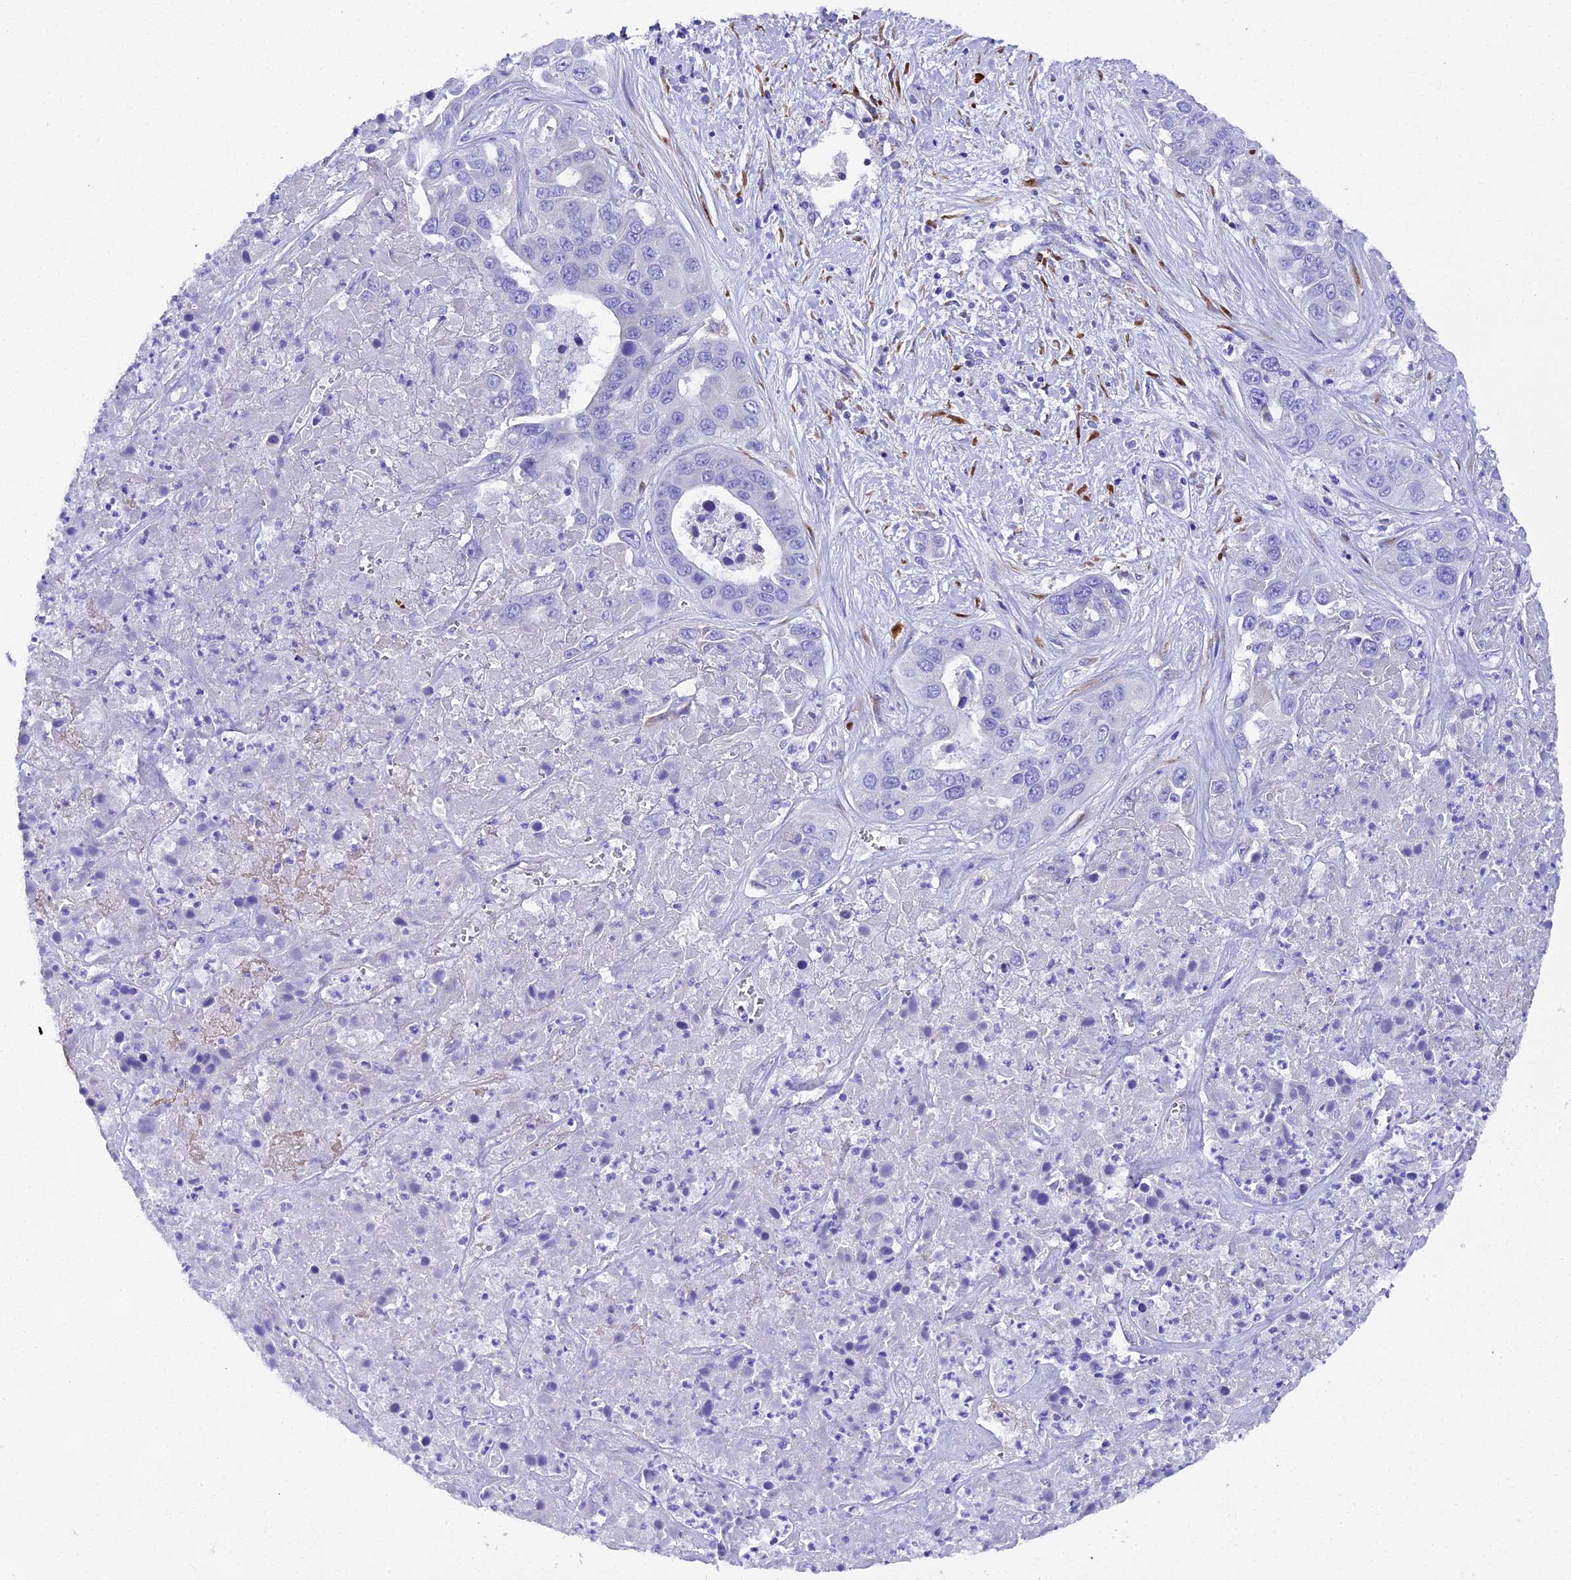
{"staining": {"intensity": "negative", "quantity": "none", "location": "none"}, "tissue": "liver cancer", "cell_type": "Tumor cells", "image_type": "cancer", "snomed": [{"axis": "morphology", "description": "Cholangiocarcinoma"}, {"axis": "topography", "description": "Liver"}], "caption": "IHC micrograph of neoplastic tissue: cholangiocarcinoma (liver) stained with DAB displays no significant protein expression in tumor cells.", "gene": "FKBP11", "patient": {"sex": "female", "age": 52}}